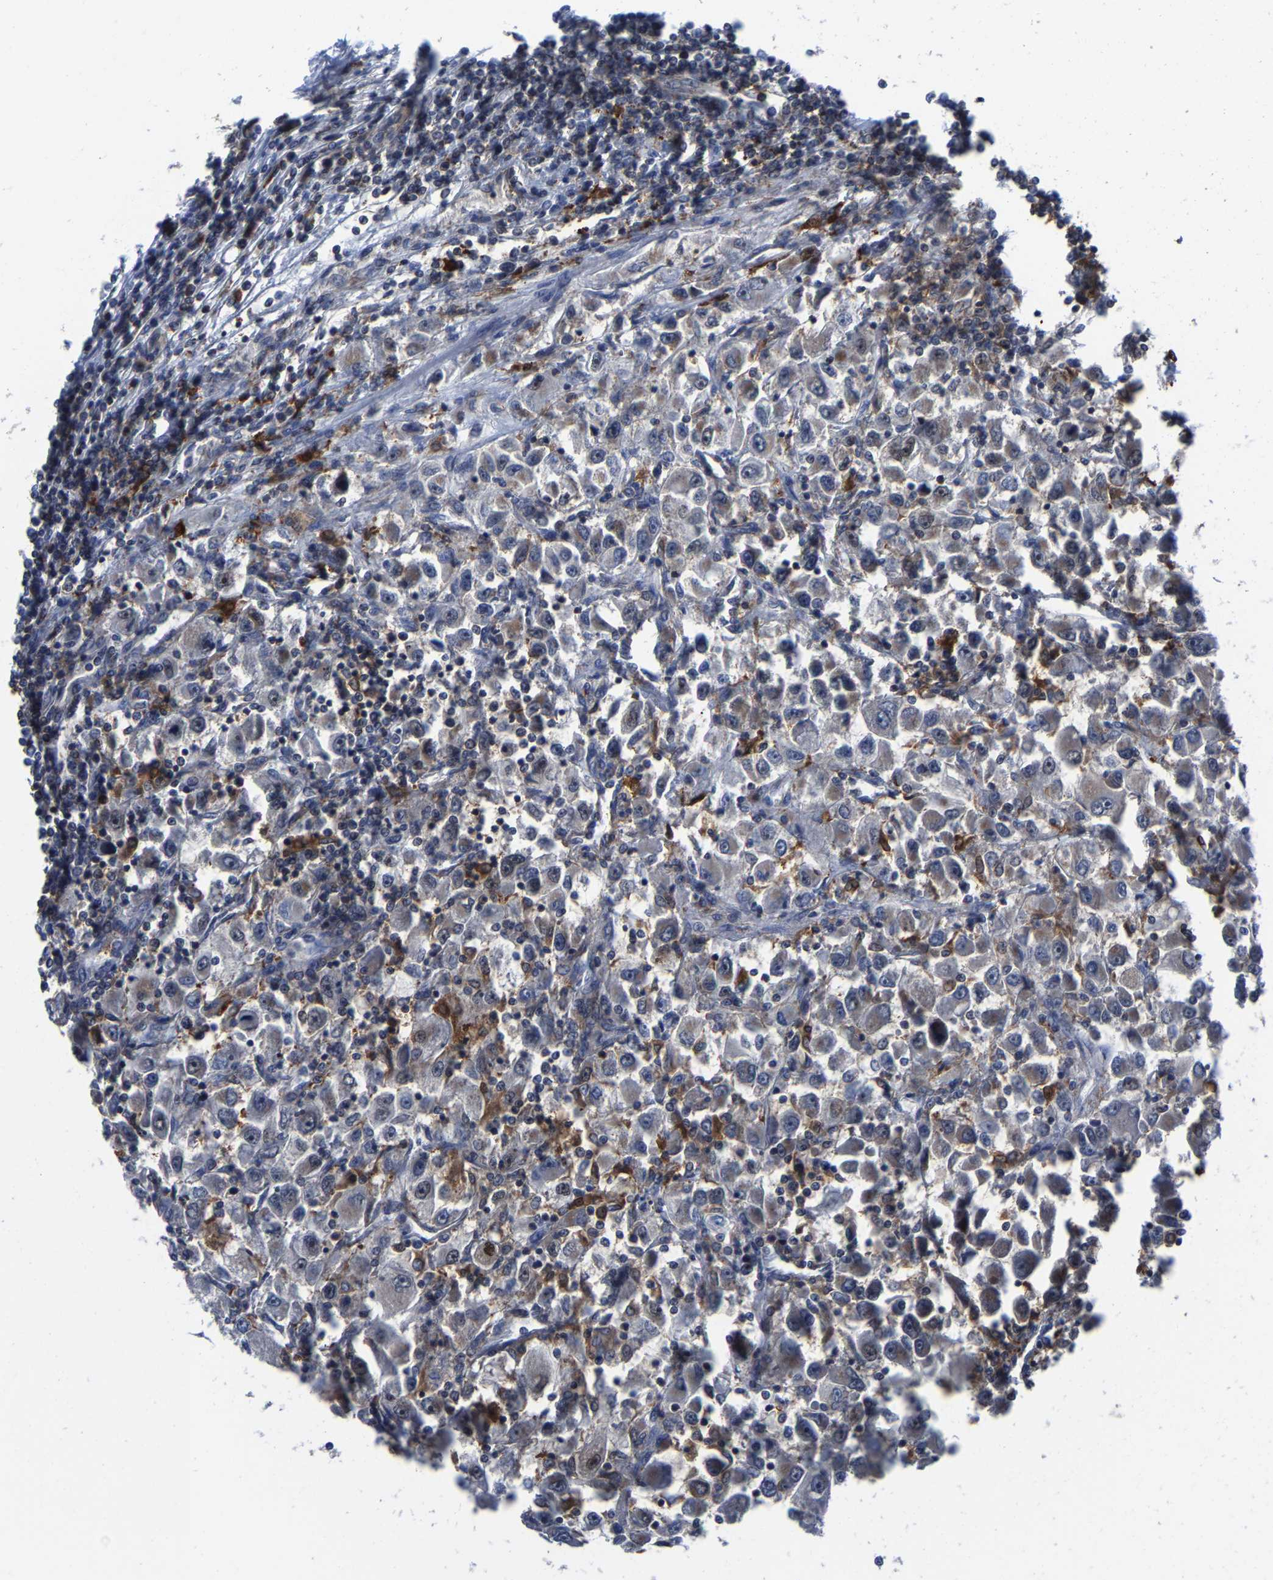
{"staining": {"intensity": "negative", "quantity": "none", "location": "none"}, "tissue": "renal cancer", "cell_type": "Tumor cells", "image_type": "cancer", "snomed": [{"axis": "morphology", "description": "Adenocarcinoma, NOS"}, {"axis": "topography", "description": "Kidney"}], "caption": "This is a micrograph of immunohistochemistry (IHC) staining of renal cancer (adenocarcinoma), which shows no positivity in tumor cells. Brightfield microscopy of immunohistochemistry (IHC) stained with DAB (brown) and hematoxylin (blue), captured at high magnification.", "gene": "PFKFB3", "patient": {"sex": "female", "age": 52}}